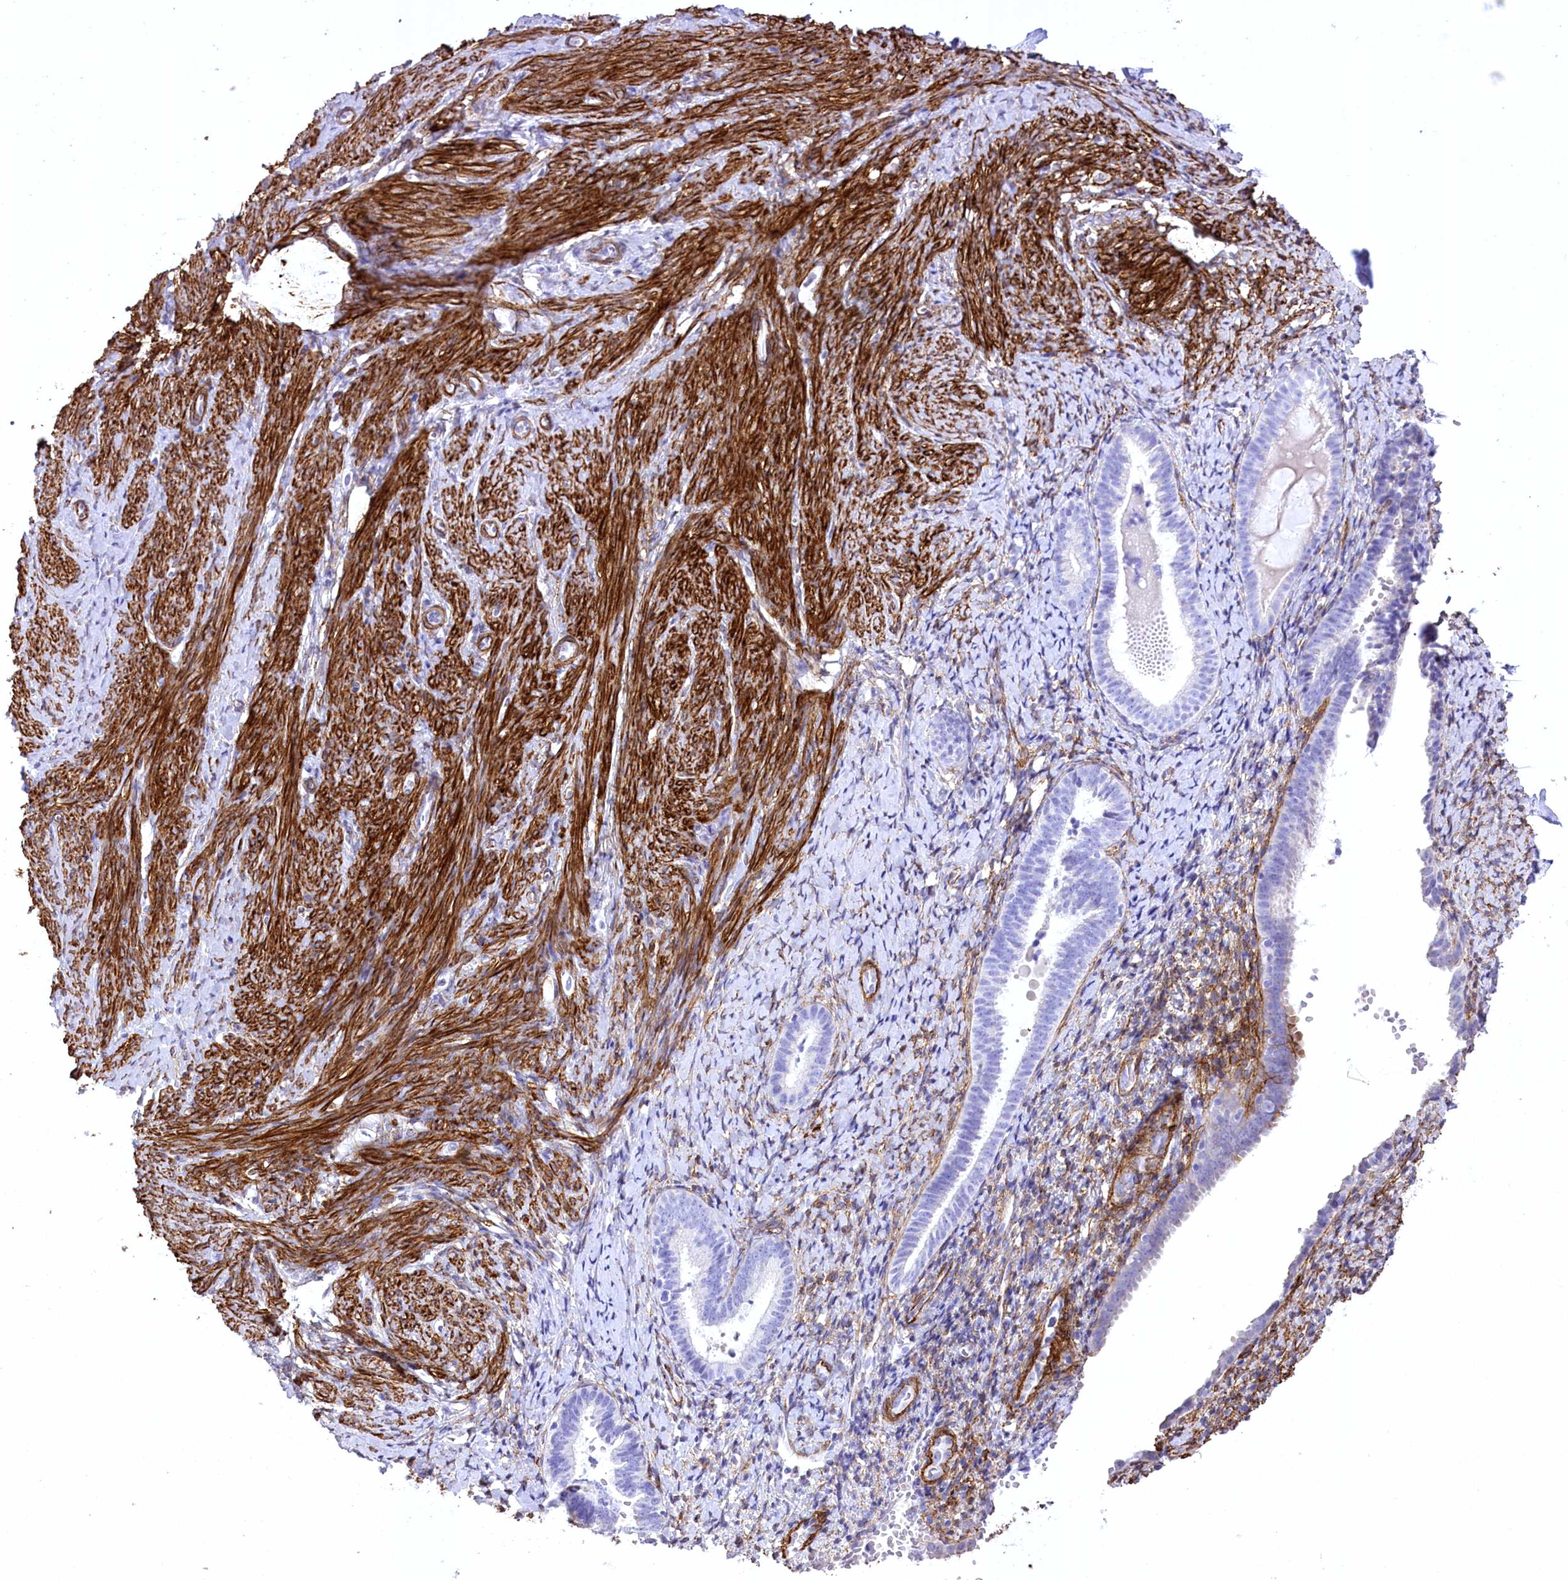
{"staining": {"intensity": "moderate", "quantity": "25%-75%", "location": "cytoplasmic/membranous"}, "tissue": "endometrium", "cell_type": "Cells in endometrial stroma", "image_type": "normal", "snomed": [{"axis": "morphology", "description": "Normal tissue, NOS"}, {"axis": "topography", "description": "Endometrium"}], "caption": "Approximately 25%-75% of cells in endometrial stroma in benign endometrium show moderate cytoplasmic/membranous protein expression as visualized by brown immunohistochemical staining.", "gene": "SYNPO2", "patient": {"sex": "female", "age": 72}}